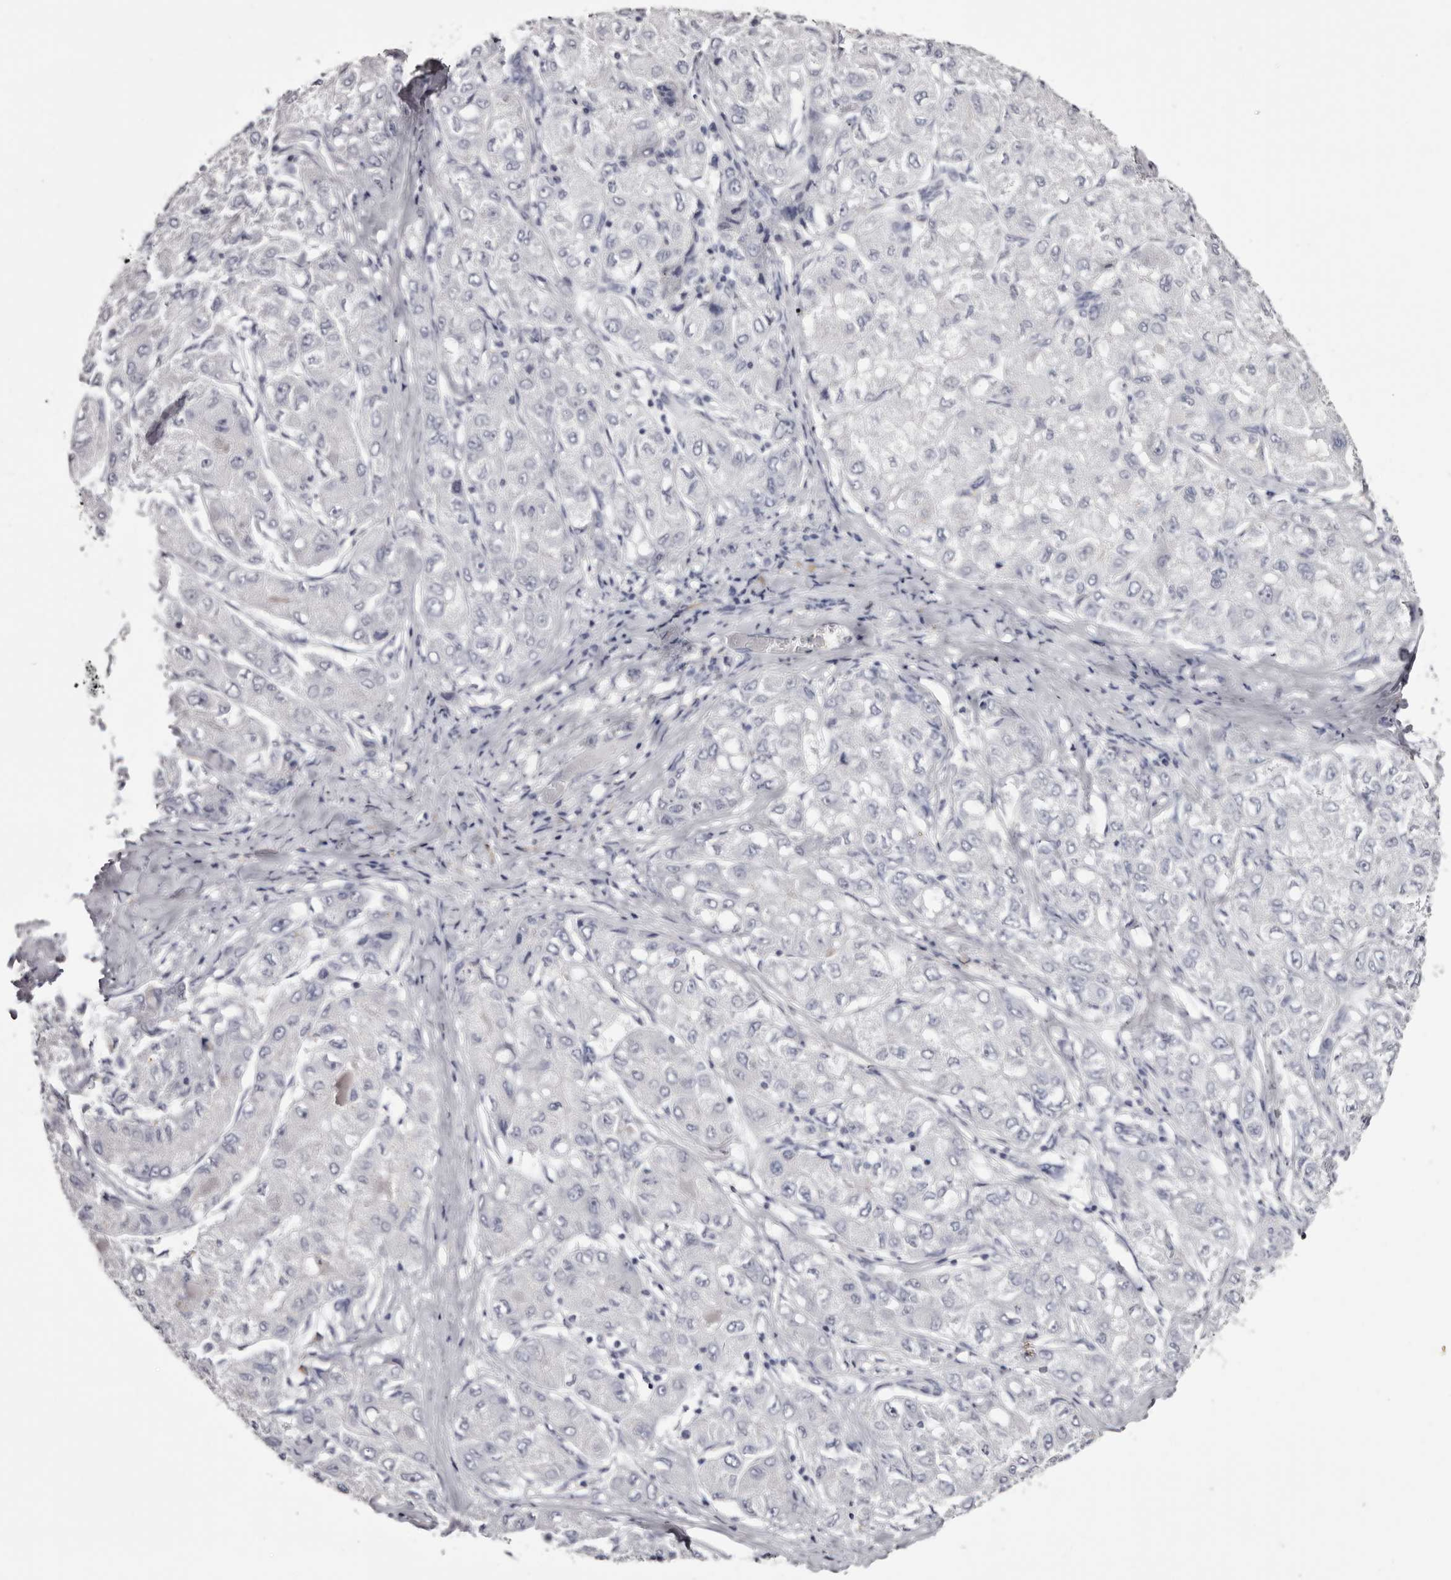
{"staining": {"intensity": "negative", "quantity": "none", "location": "none"}, "tissue": "liver cancer", "cell_type": "Tumor cells", "image_type": "cancer", "snomed": [{"axis": "morphology", "description": "Carcinoma, Hepatocellular, NOS"}, {"axis": "topography", "description": "Liver"}], "caption": "An immunohistochemistry photomicrograph of liver cancer (hepatocellular carcinoma) is shown. There is no staining in tumor cells of liver cancer (hepatocellular carcinoma). Brightfield microscopy of immunohistochemistry stained with DAB (3,3'-diaminobenzidine) (brown) and hematoxylin (blue), captured at high magnification.", "gene": "CA6", "patient": {"sex": "male", "age": 80}}